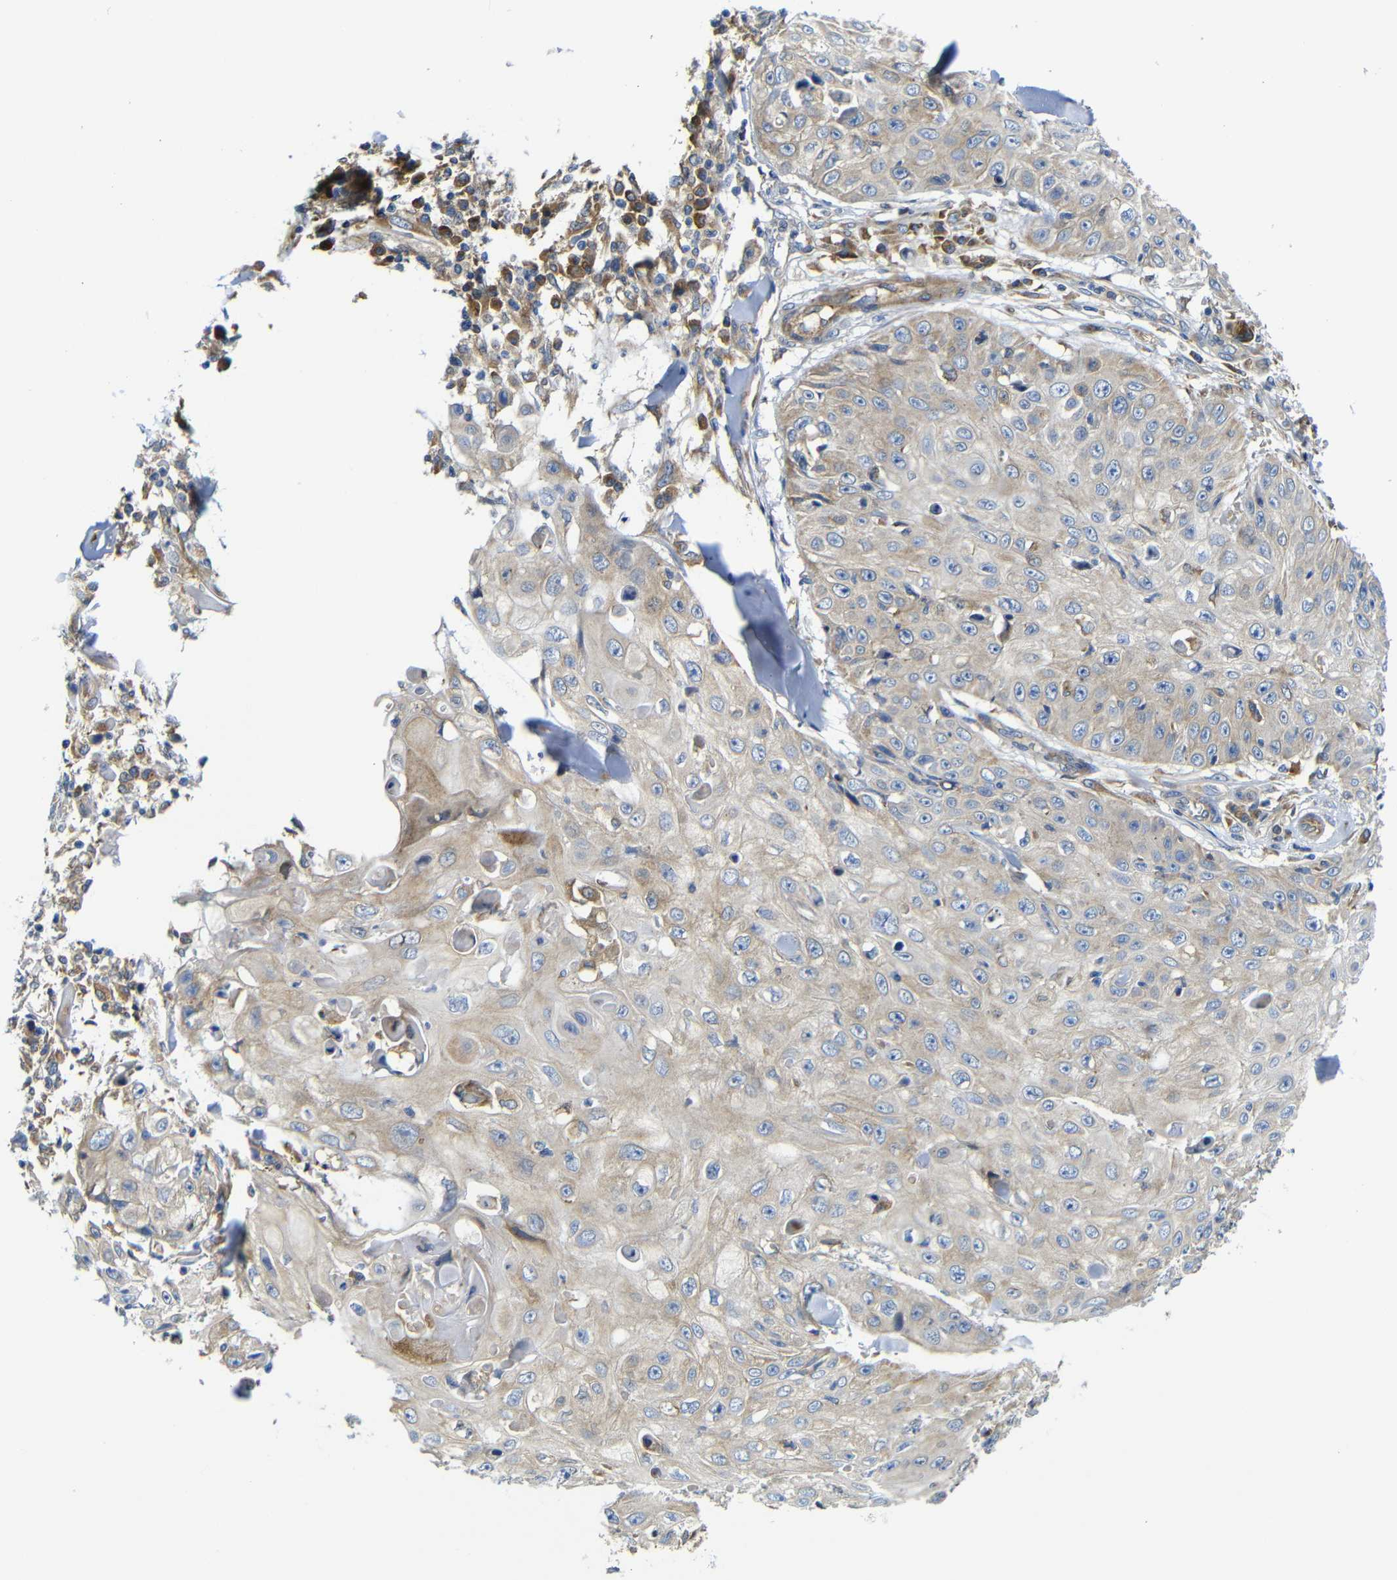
{"staining": {"intensity": "moderate", "quantity": "25%-75%", "location": "cytoplasmic/membranous"}, "tissue": "skin cancer", "cell_type": "Tumor cells", "image_type": "cancer", "snomed": [{"axis": "morphology", "description": "Squamous cell carcinoma, NOS"}, {"axis": "topography", "description": "Skin"}], "caption": "Skin squamous cell carcinoma stained for a protein shows moderate cytoplasmic/membranous positivity in tumor cells.", "gene": "CLCC1", "patient": {"sex": "male", "age": 86}}